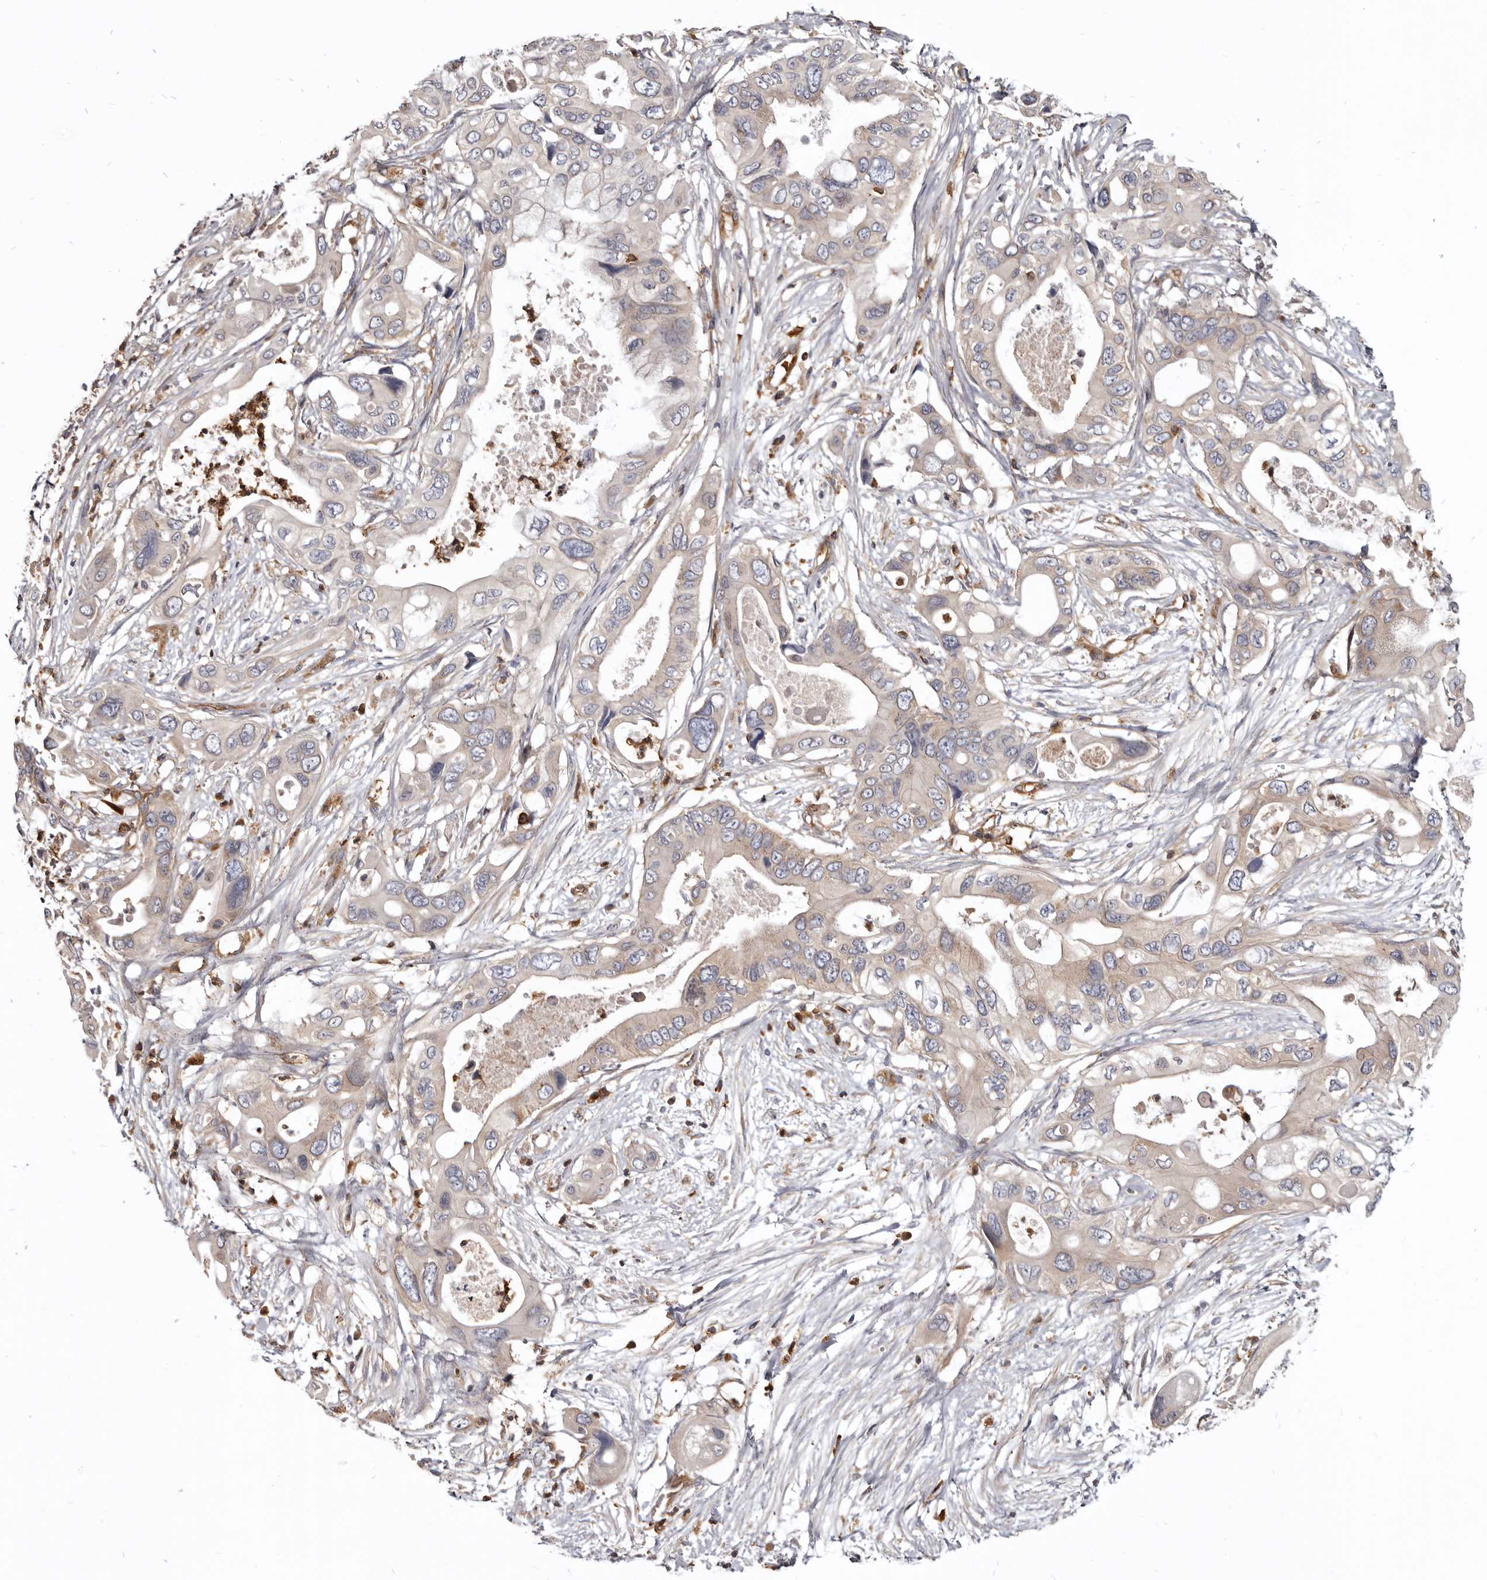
{"staining": {"intensity": "weak", "quantity": "<25%", "location": "cytoplasmic/membranous"}, "tissue": "pancreatic cancer", "cell_type": "Tumor cells", "image_type": "cancer", "snomed": [{"axis": "morphology", "description": "Adenocarcinoma, NOS"}, {"axis": "topography", "description": "Pancreas"}], "caption": "Immunohistochemistry (IHC) of human pancreatic cancer demonstrates no positivity in tumor cells.", "gene": "CBL", "patient": {"sex": "male", "age": 66}}